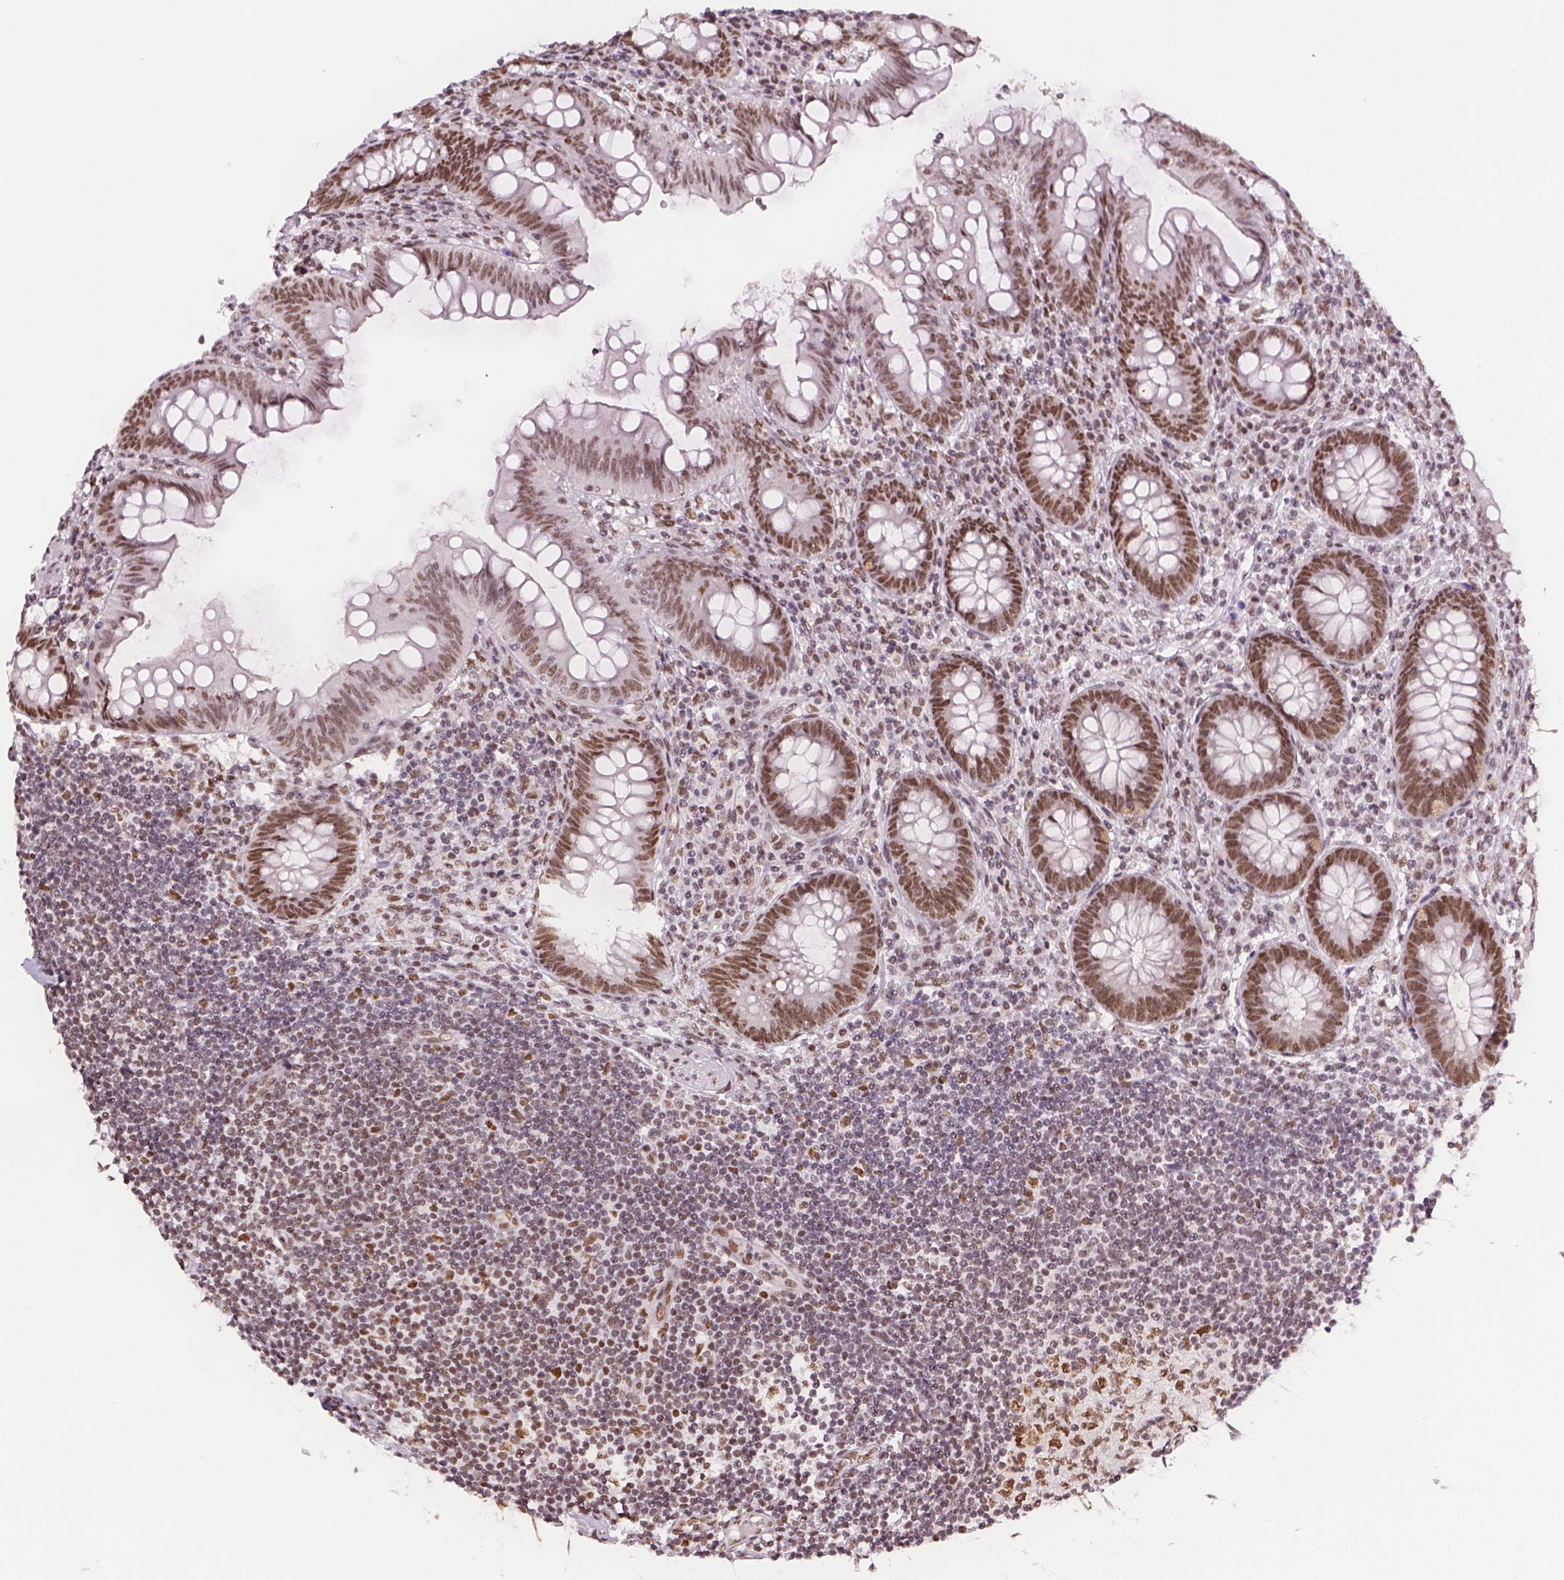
{"staining": {"intensity": "strong", "quantity": ">75%", "location": "nuclear"}, "tissue": "appendix", "cell_type": "Glandular cells", "image_type": "normal", "snomed": [{"axis": "morphology", "description": "Normal tissue, NOS"}, {"axis": "topography", "description": "Appendix"}], "caption": "Approximately >75% of glandular cells in benign human appendix demonstrate strong nuclear protein staining as visualized by brown immunohistochemical staining.", "gene": "FANCE", "patient": {"sex": "female", "age": 57}}